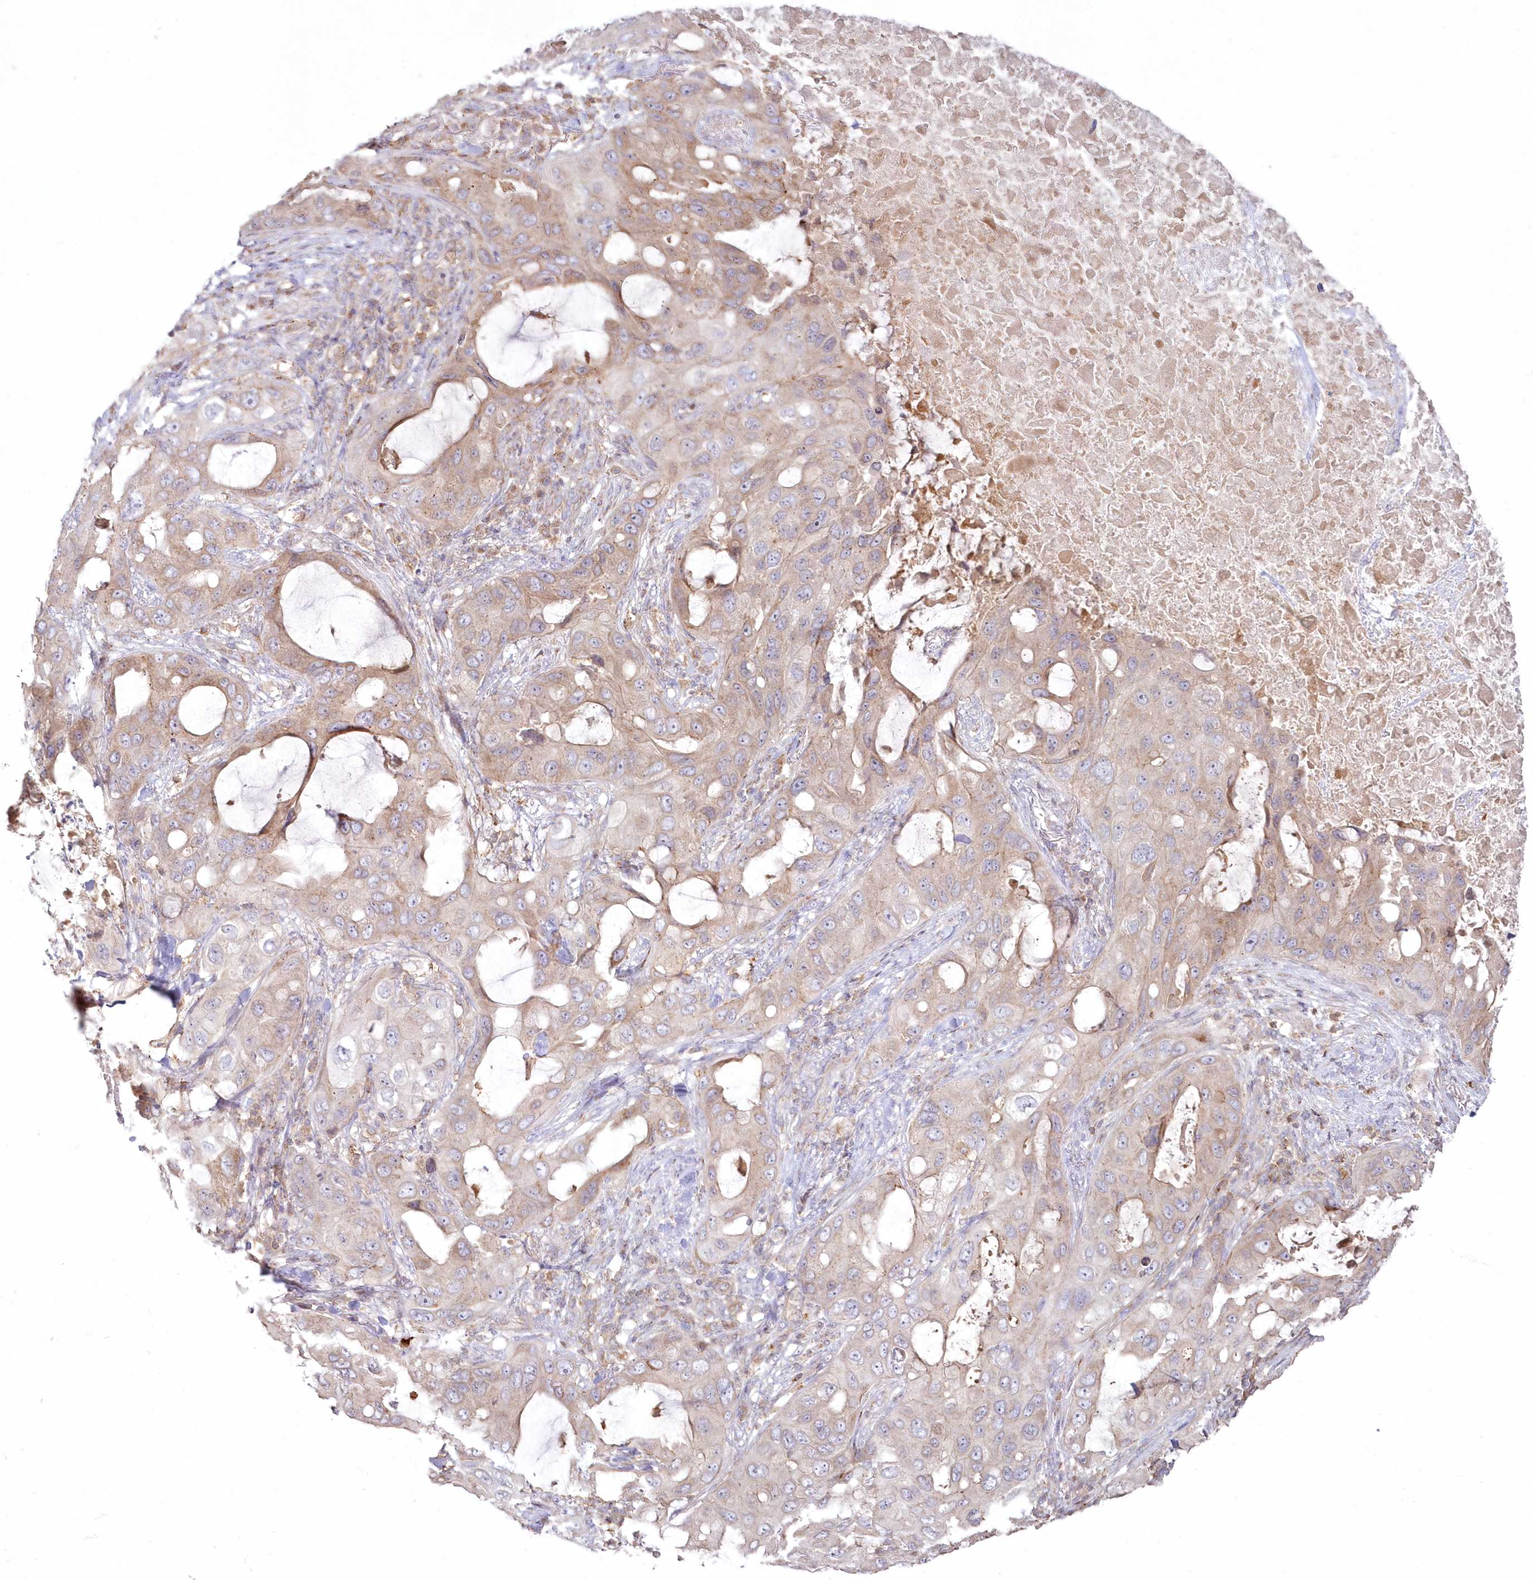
{"staining": {"intensity": "weak", "quantity": "25%-75%", "location": "cytoplasmic/membranous"}, "tissue": "lung cancer", "cell_type": "Tumor cells", "image_type": "cancer", "snomed": [{"axis": "morphology", "description": "Squamous cell carcinoma, NOS"}, {"axis": "topography", "description": "Lung"}], "caption": "Weak cytoplasmic/membranous protein staining is seen in approximately 25%-75% of tumor cells in lung squamous cell carcinoma. The staining is performed using DAB brown chromogen to label protein expression. The nuclei are counter-stained blue using hematoxylin.", "gene": "ARSB", "patient": {"sex": "female", "age": 73}}